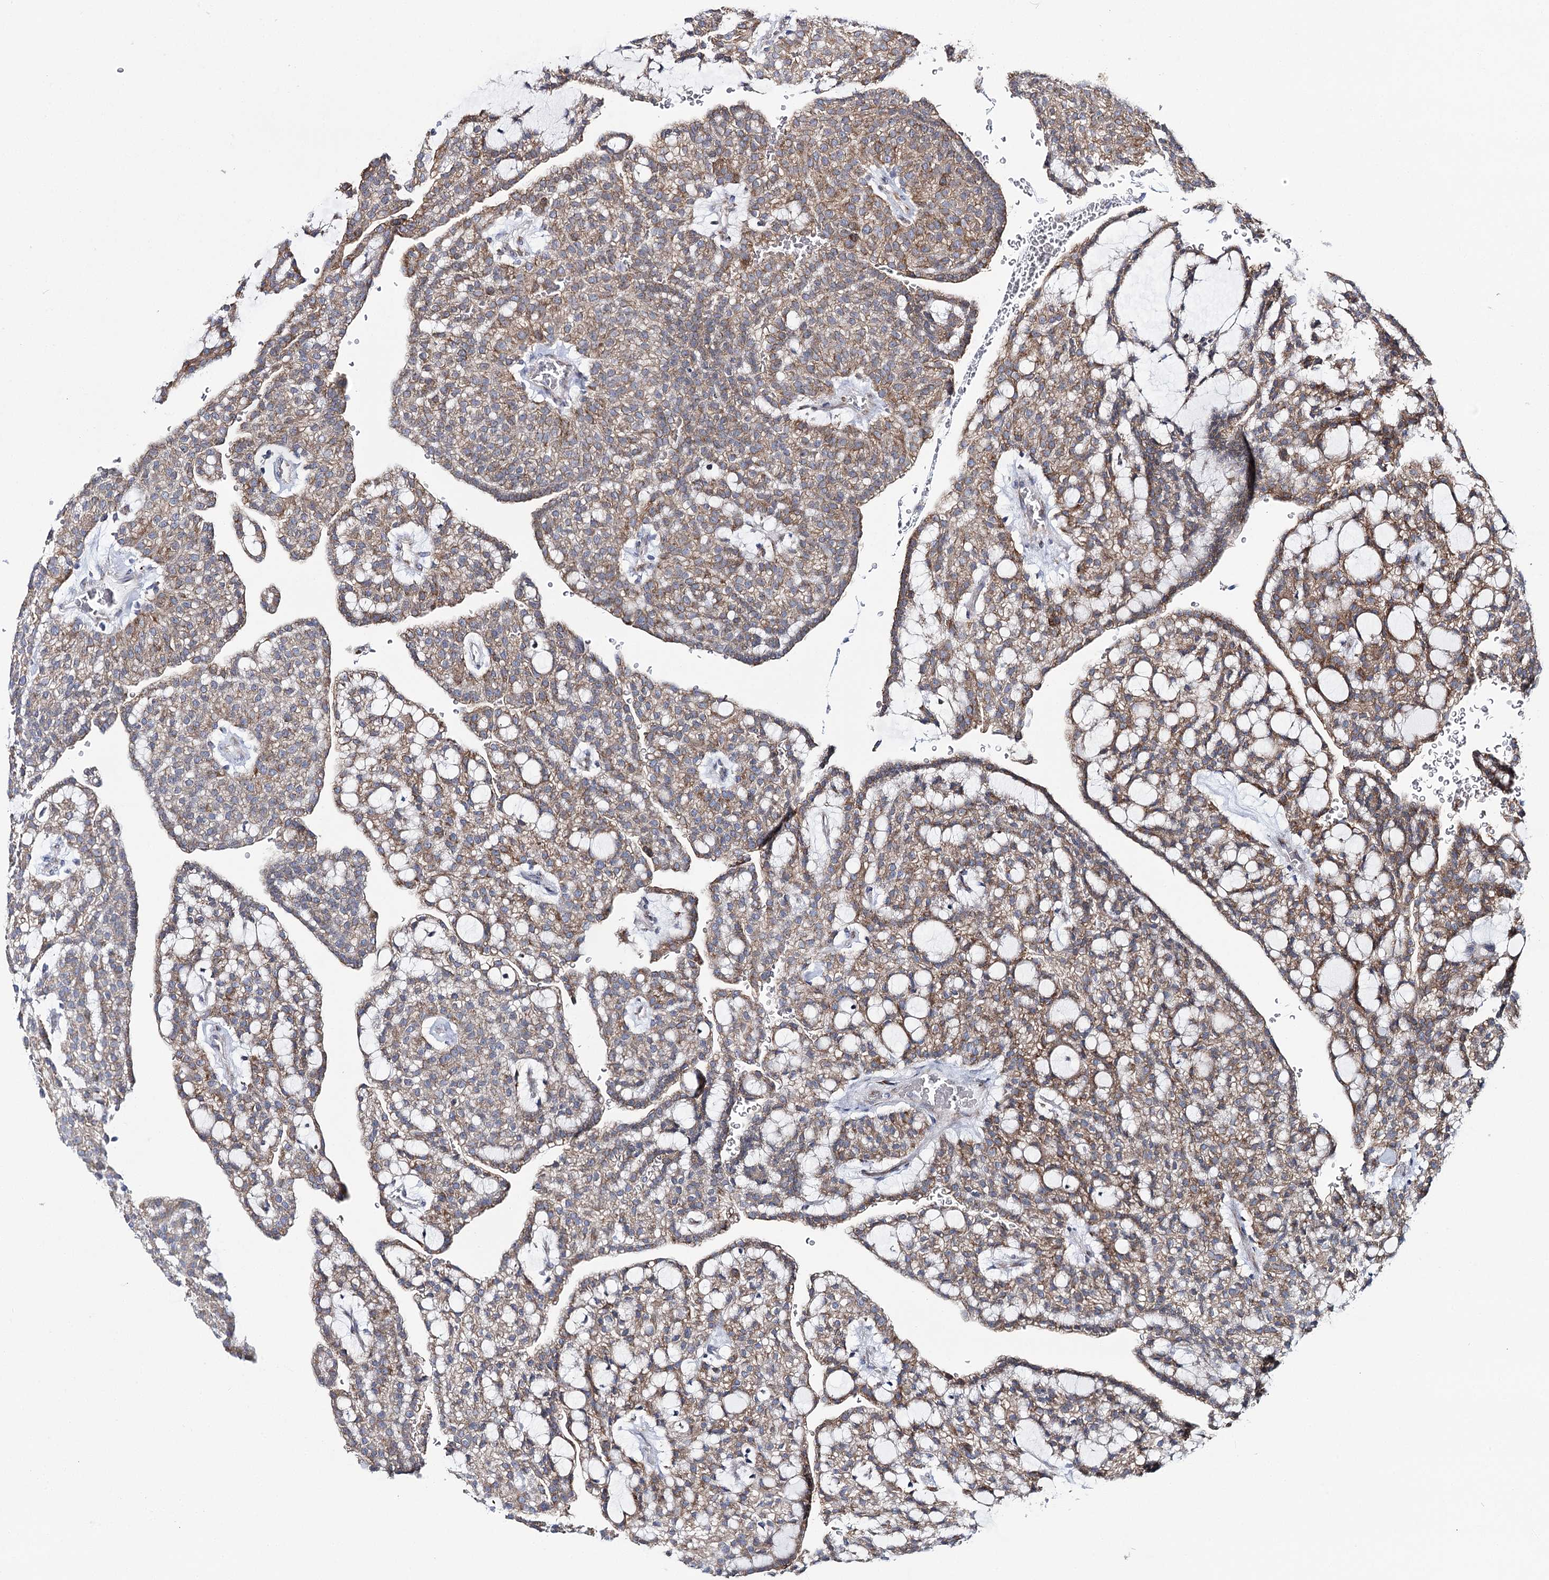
{"staining": {"intensity": "moderate", "quantity": ">75%", "location": "cytoplasmic/membranous"}, "tissue": "renal cancer", "cell_type": "Tumor cells", "image_type": "cancer", "snomed": [{"axis": "morphology", "description": "Adenocarcinoma, NOS"}, {"axis": "topography", "description": "Kidney"}], "caption": "High-power microscopy captured an IHC image of adenocarcinoma (renal), revealing moderate cytoplasmic/membranous expression in approximately >75% of tumor cells. (brown staining indicates protein expression, while blue staining denotes nuclei).", "gene": "THUMPD3", "patient": {"sex": "male", "age": 63}}